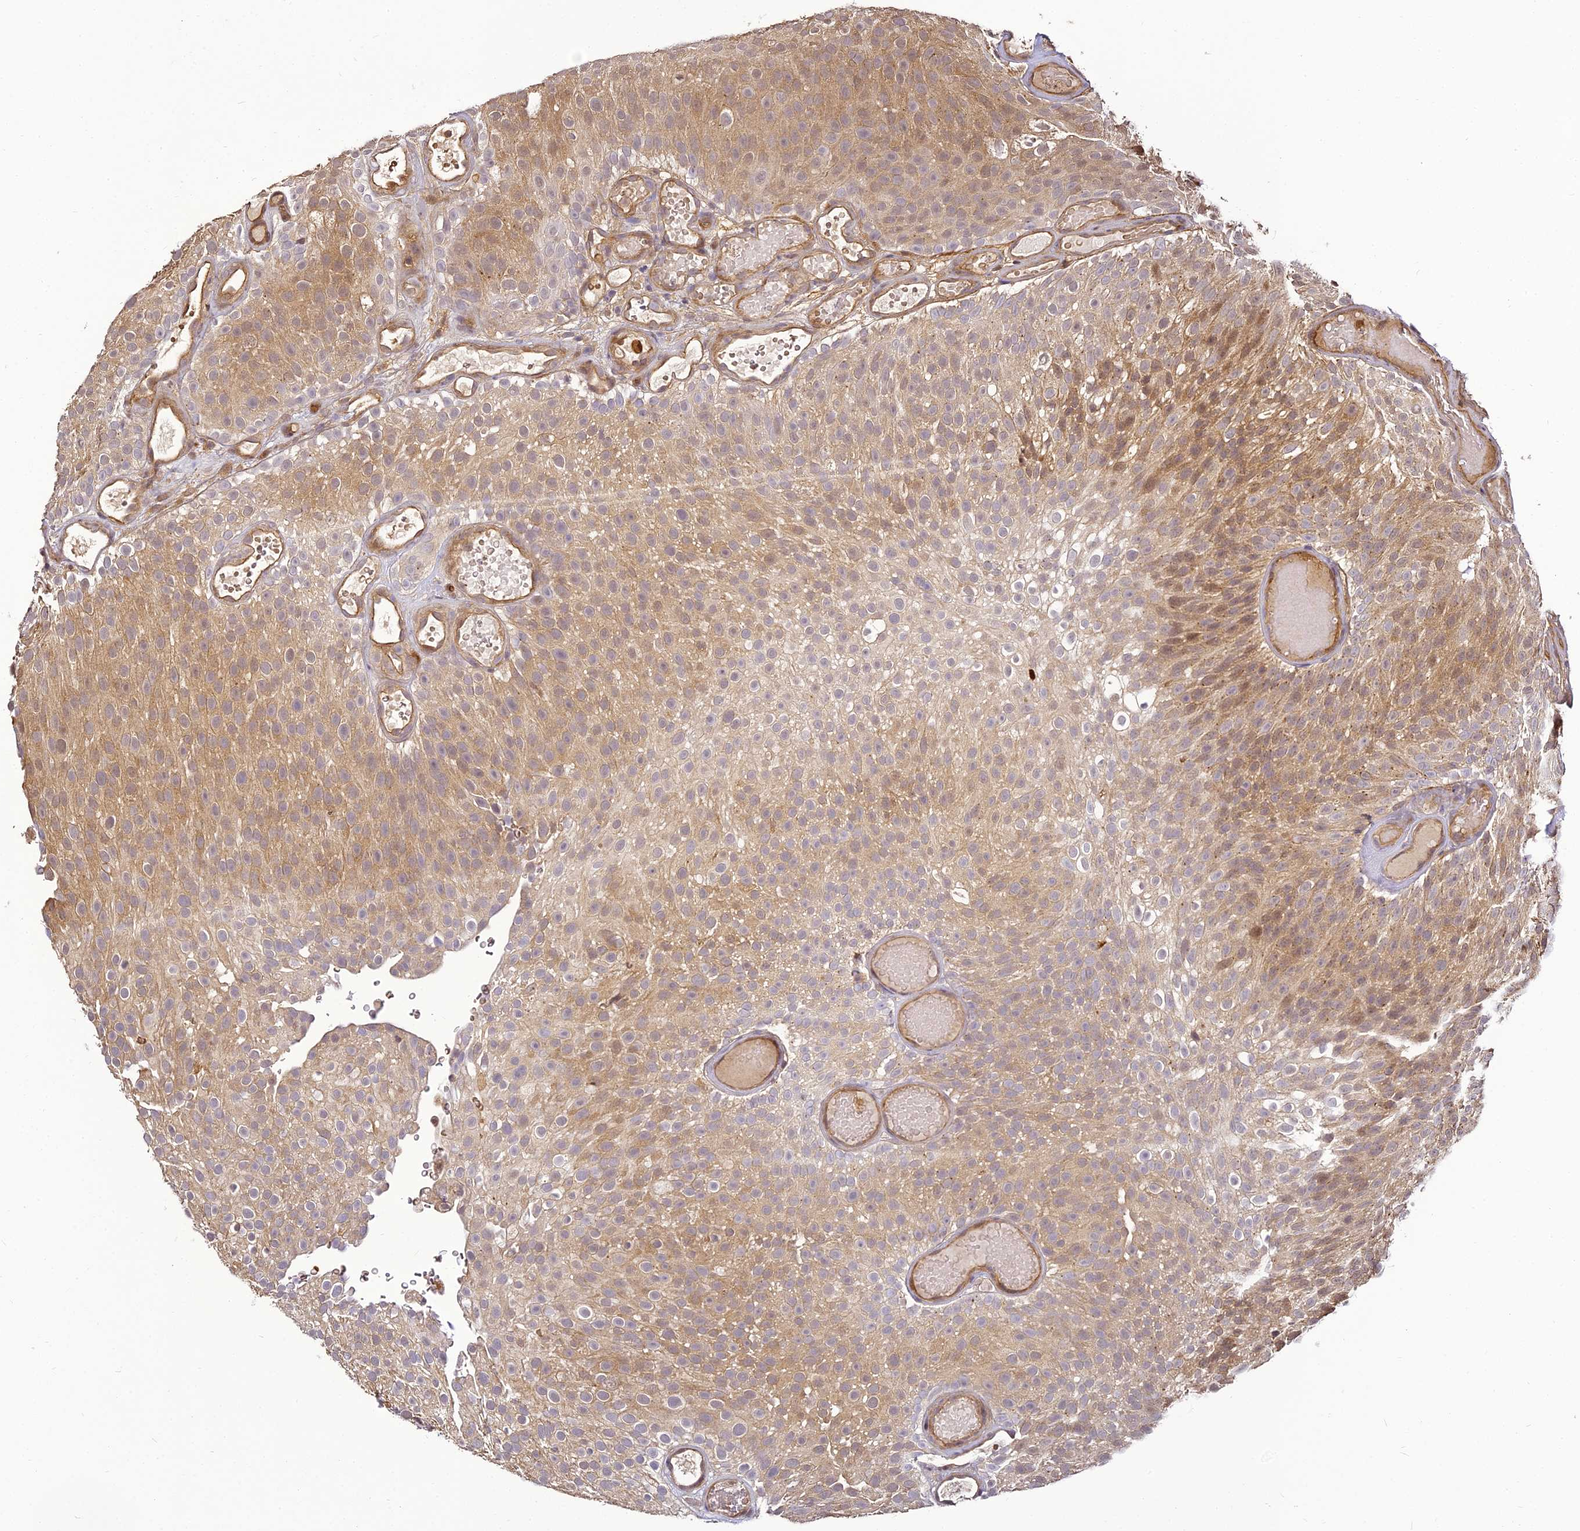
{"staining": {"intensity": "moderate", "quantity": "25%-75%", "location": "cytoplasmic/membranous"}, "tissue": "urothelial cancer", "cell_type": "Tumor cells", "image_type": "cancer", "snomed": [{"axis": "morphology", "description": "Urothelial carcinoma, Low grade"}, {"axis": "topography", "description": "Urinary bladder"}], "caption": "IHC histopathology image of human urothelial cancer stained for a protein (brown), which reveals medium levels of moderate cytoplasmic/membranous staining in about 25%-75% of tumor cells.", "gene": "BCDIN3D", "patient": {"sex": "male", "age": 78}}